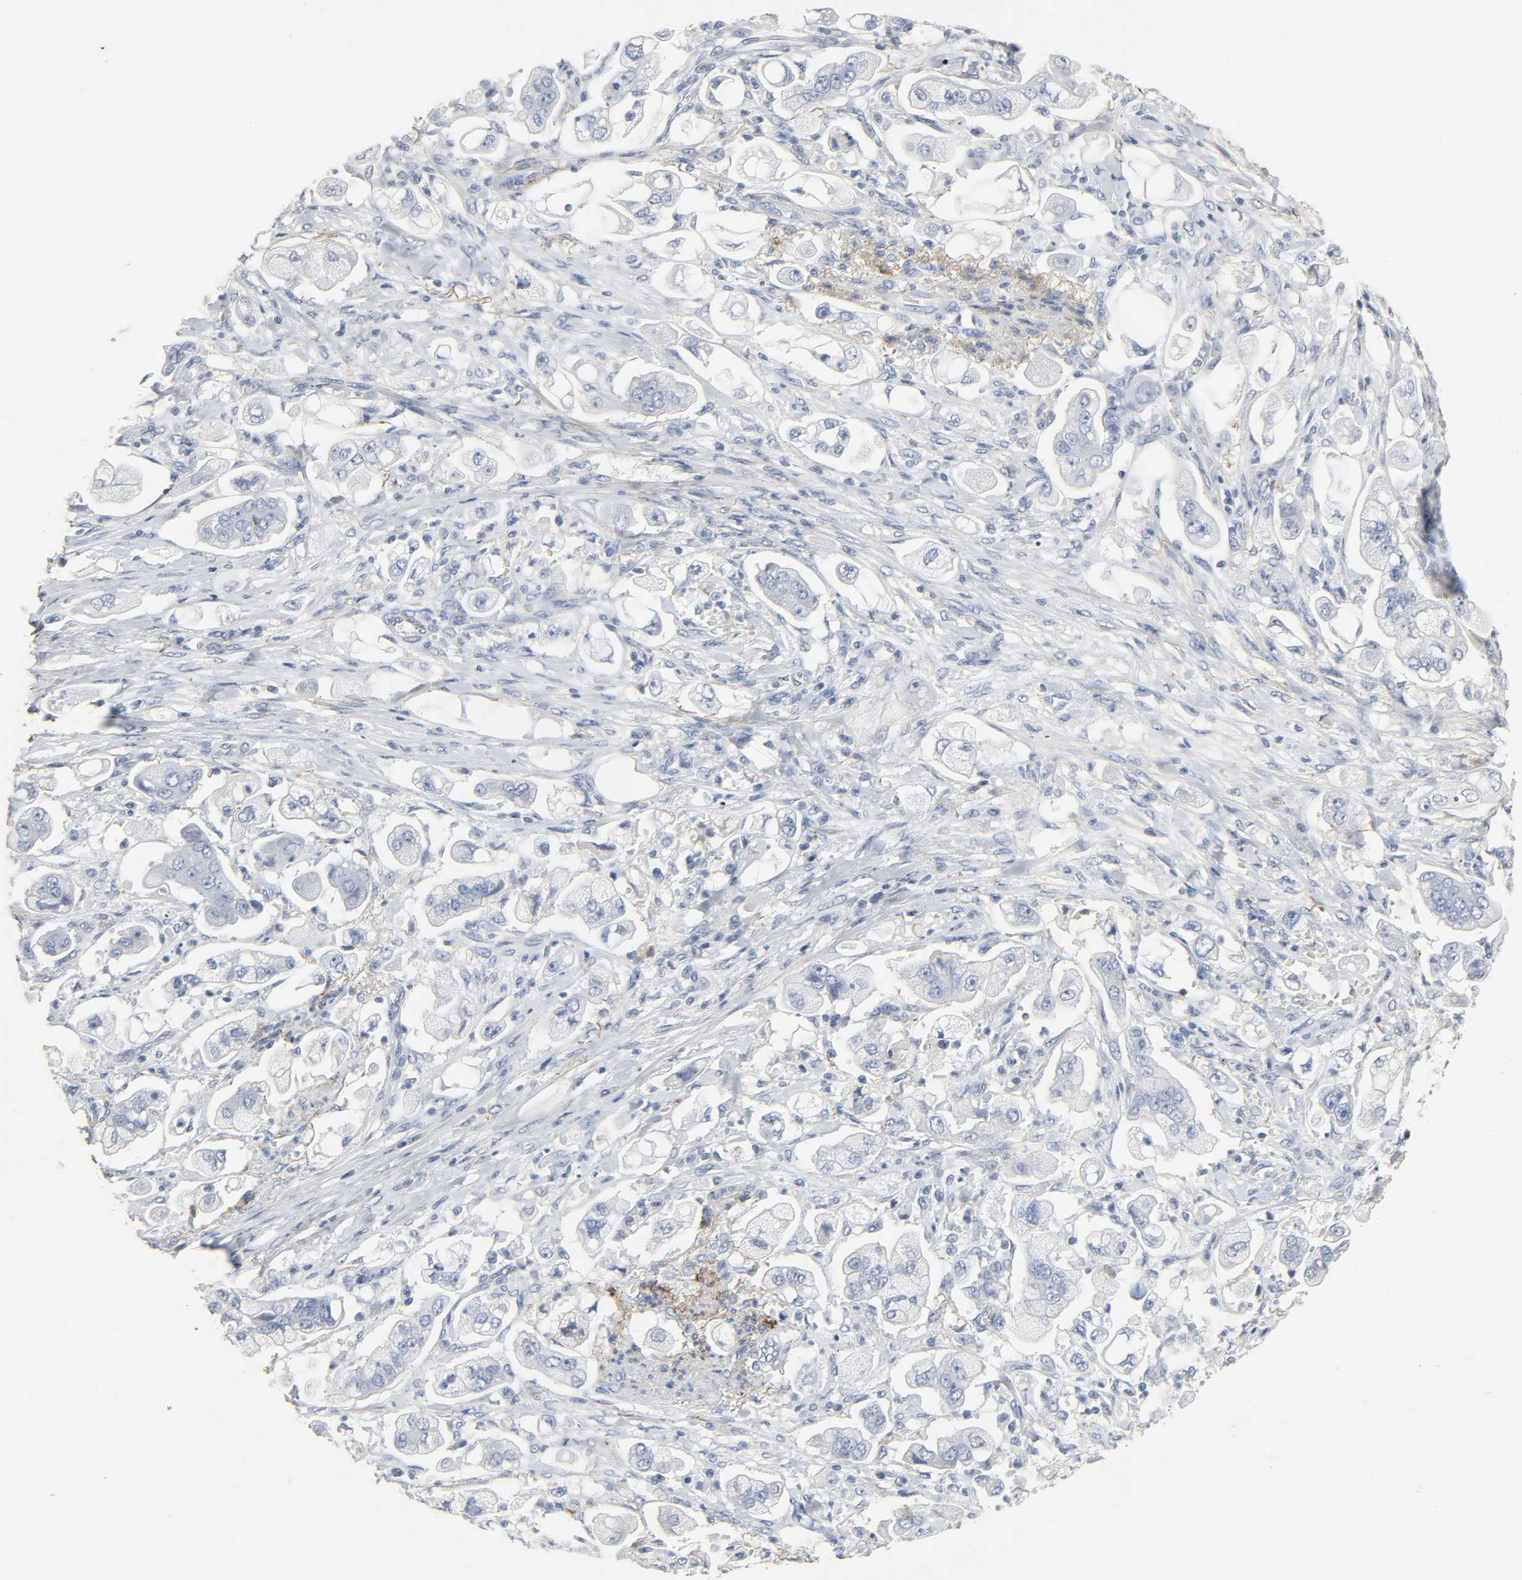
{"staining": {"intensity": "negative", "quantity": "none", "location": "none"}, "tissue": "stomach cancer", "cell_type": "Tumor cells", "image_type": "cancer", "snomed": [{"axis": "morphology", "description": "Adenocarcinoma, NOS"}, {"axis": "topography", "description": "Stomach"}], "caption": "Human stomach adenocarcinoma stained for a protein using immunohistochemistry exhibits no staining in tumor cells.", "gene": "FBLN5", "patient": {"sex": "male", "age": 62}}